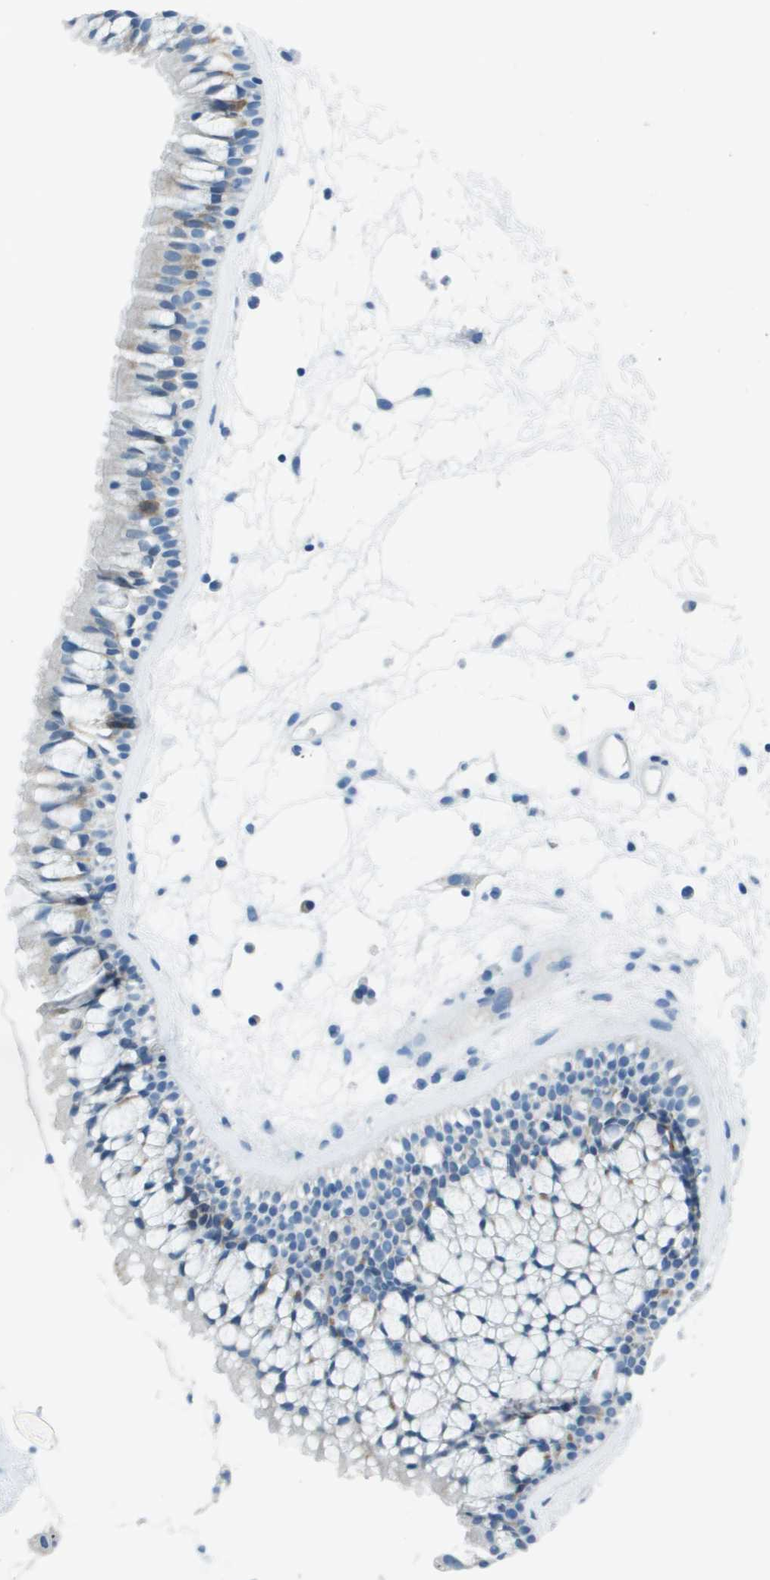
{"staining": {"intensity": "negative", "quantity": "none", "location": "none"}, "tissue": "nasopharynx", "cell_type": "Respiratory epithelial cells", "image_type": "normal", "snomed": [{"axis": "morphology", "description": "Normal tissue, NOS"}, {"axis": "morphology", "description": "Inflammation, NOS"}, {"axis": "topography", "description": "Nasopharynx"}], "caption": "The micrograph shows no staining of respiratory epithelial cells in normal nasopharynx.", "gene": "STIP1", "patient": {"sex": "male", "age": 48}}